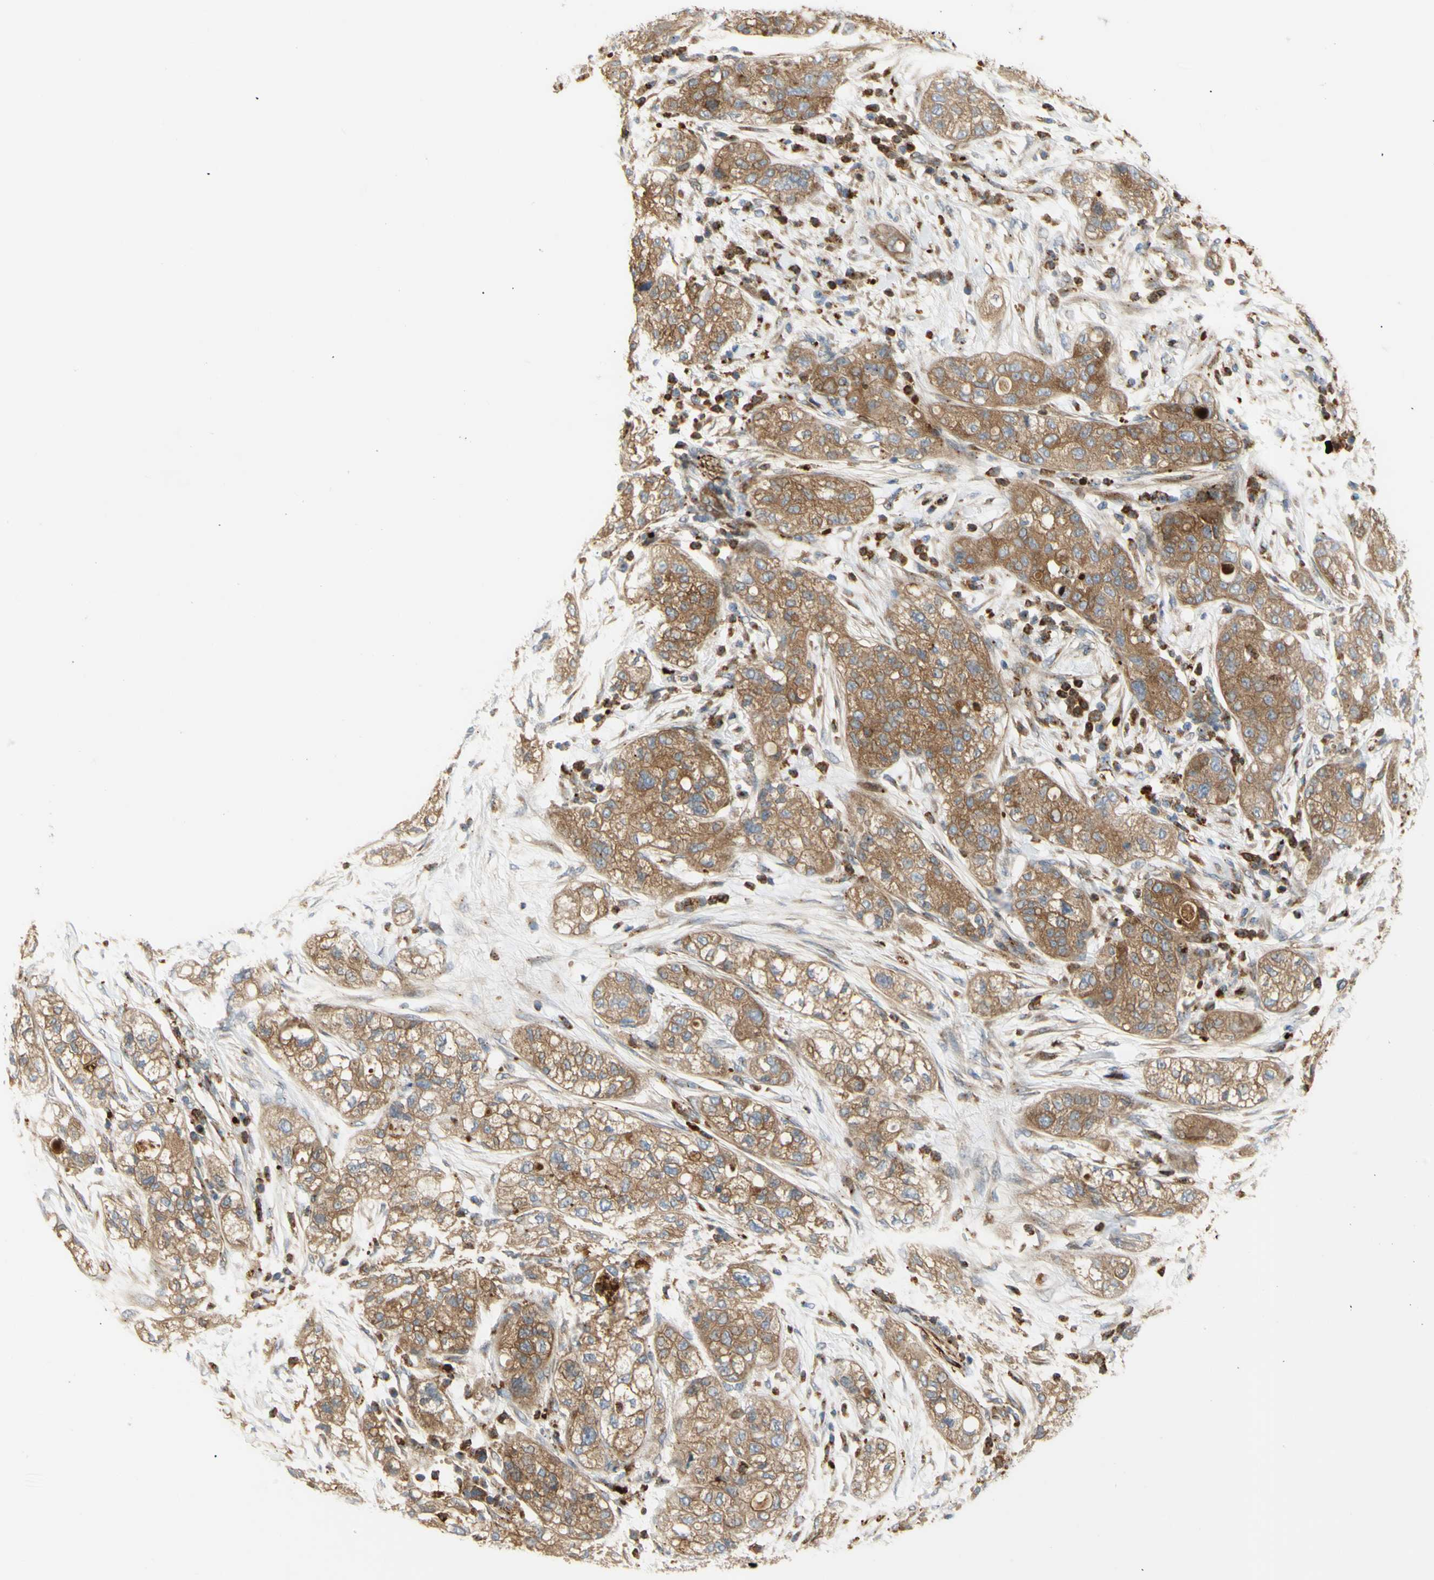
{"staining": {"intensity": "moderate", "quantity": ">75%", "location": "cytoplasmic/membranous"}, "tissue": "pancreatic cancer", "cell_type": "Tumor cells", "image_type": "cancer", "snomed": [{"axis": "morphology", "description": "Adenocarcinoma, NOS"}, {"axis": "topography", "description": "Pancreas"}], "caption": "The micrograph reveals immunohistochemical staining of pancreatic cancer (adenocarcinoma). There is moderate cytoplasmic/membranous positivity is present in approximately >75% of tumor cells.", "gene": "TUBG2", "patient": {"sex": "female", "age": 78}}